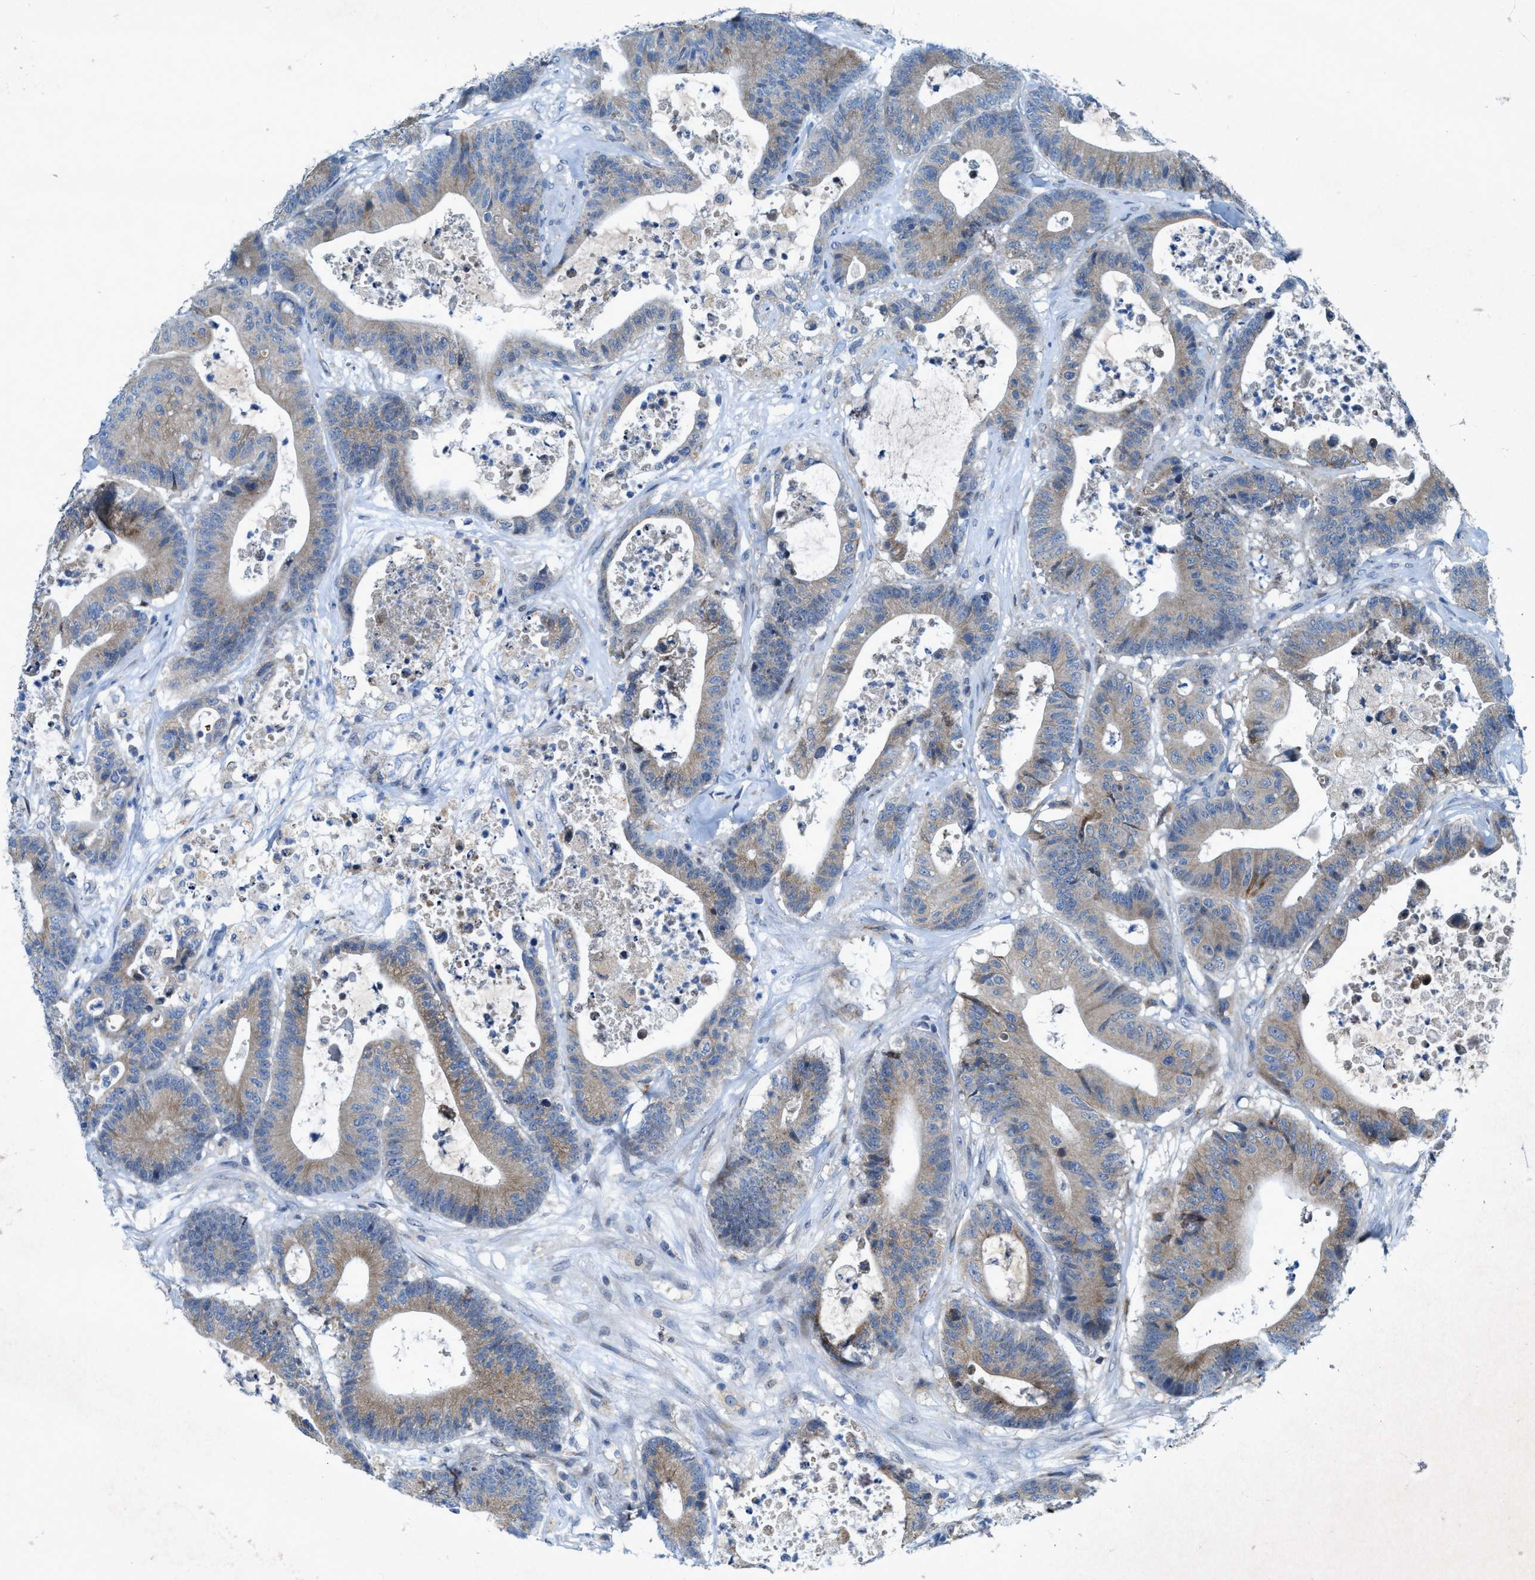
{"staining": {"intensity": "weak", "quantity": "25%-75%", "location": "cytoplasmic/membranous"}, "tissue": "colorectal cancer", "cell_type": "Tumor cells", "image_type": "cancer", "snomed": [{"axis": "morphology", "description": "Adenocarcinoma, NOS"}, {"axis": "topography", "description": "Colon"}], "caption": "Human colorectal adenocarcinoma stained for a protein (brown) displays weak cytoplasmic/membranous positive expression in approximately 25%-75% of tumor cells.", "gene": "URGCP", "patient": {"sex": "female", "age": 84}}